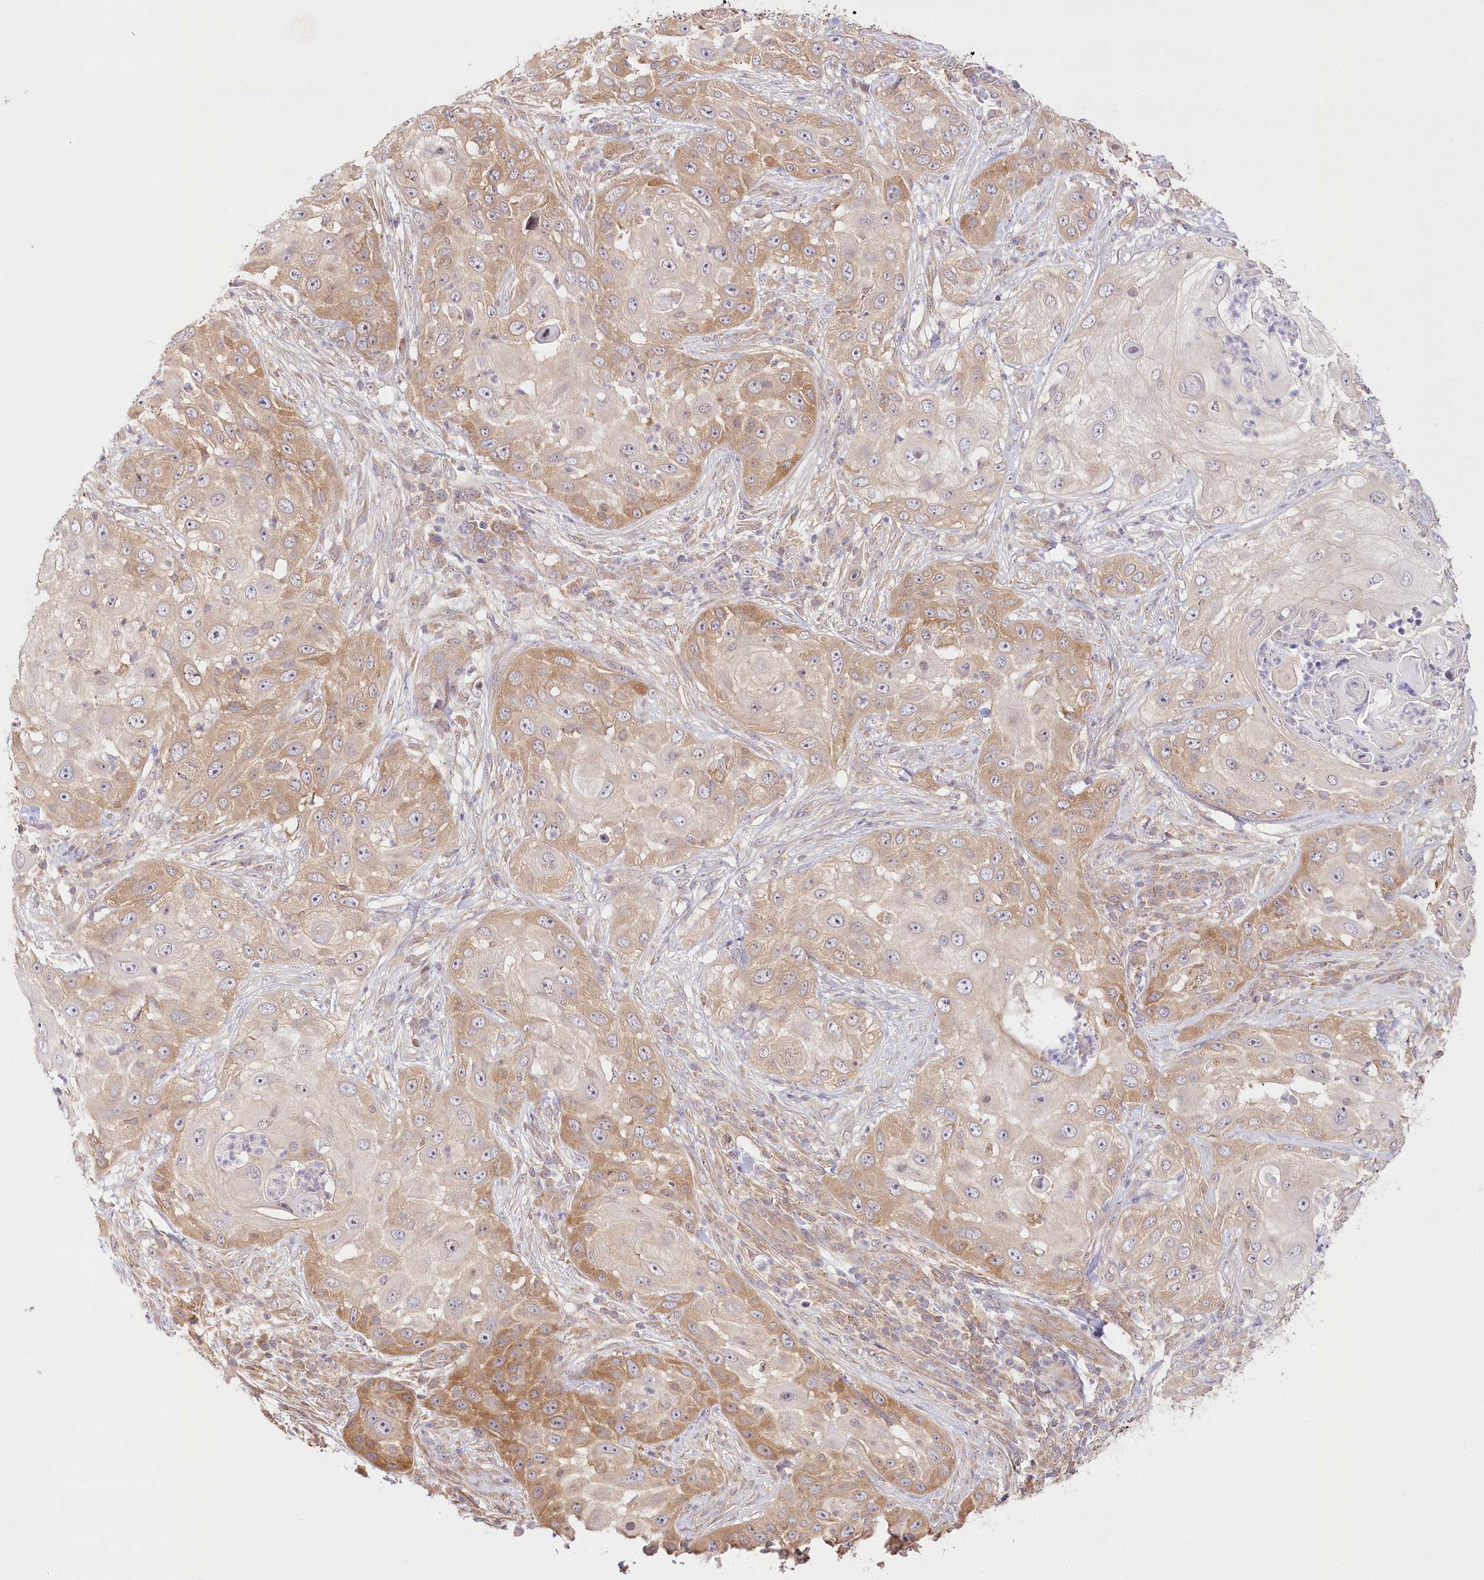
{"staining": {"intensity": "moderate", "quantity": "<25%", "location": "cytoplasmic/membranous"}, "tissue": "skin cancer", "cell_type": "Tumor cells", "image_type": "cancer", "snomed": [{"axis": "morphology", "description": "Squamous cell carcinoma, NOS"}, {"axis": "topography", "description": "Skin"}], "caption": "A brown stain labels moderate cytoplasmic/membranous expression of a protein in human squamous cell carcinoma (skin) tumor cells.", "gene": "INPP4B", "patient": {"sex": "female", "age": 44}}